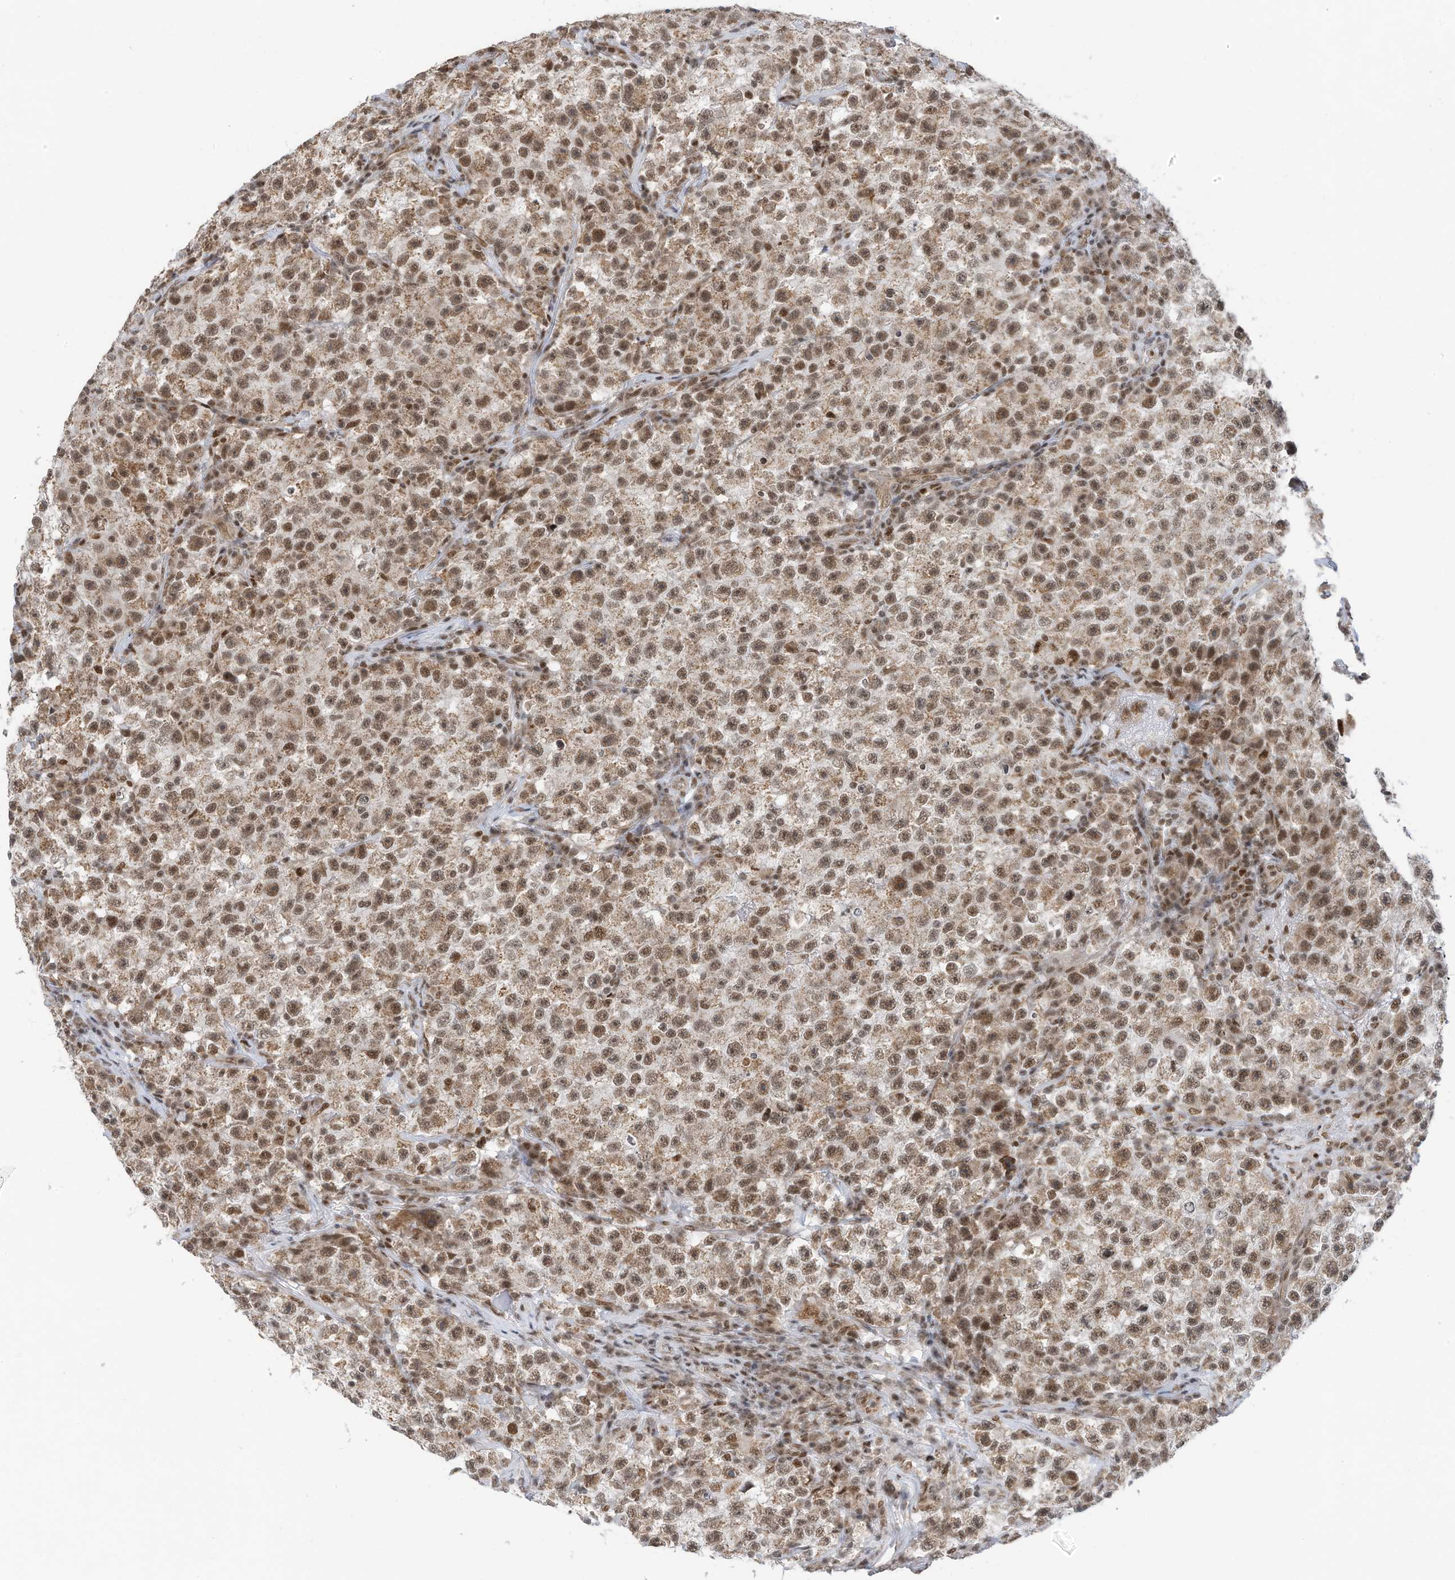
{"staining": {"intensity": "moderate", "quantity": ">75%", "location": "nuclear"}, "tissue": "testis cancer", "cell_type": "Tumor cells", "image_type": "cancer", "snomed": [{"axis": "morphology", "description": "Seminoma, NOS"}, {"axis": "topography", "description": "Testis"}], "caption": "The micrograph reveals immunohistochemical staining of testis cancer. There is moderate nuclear staining is seen in about >75% of tumor cells.", "gene": "AURKAIP1", "patient": {"sex": "male", "age": 22}}